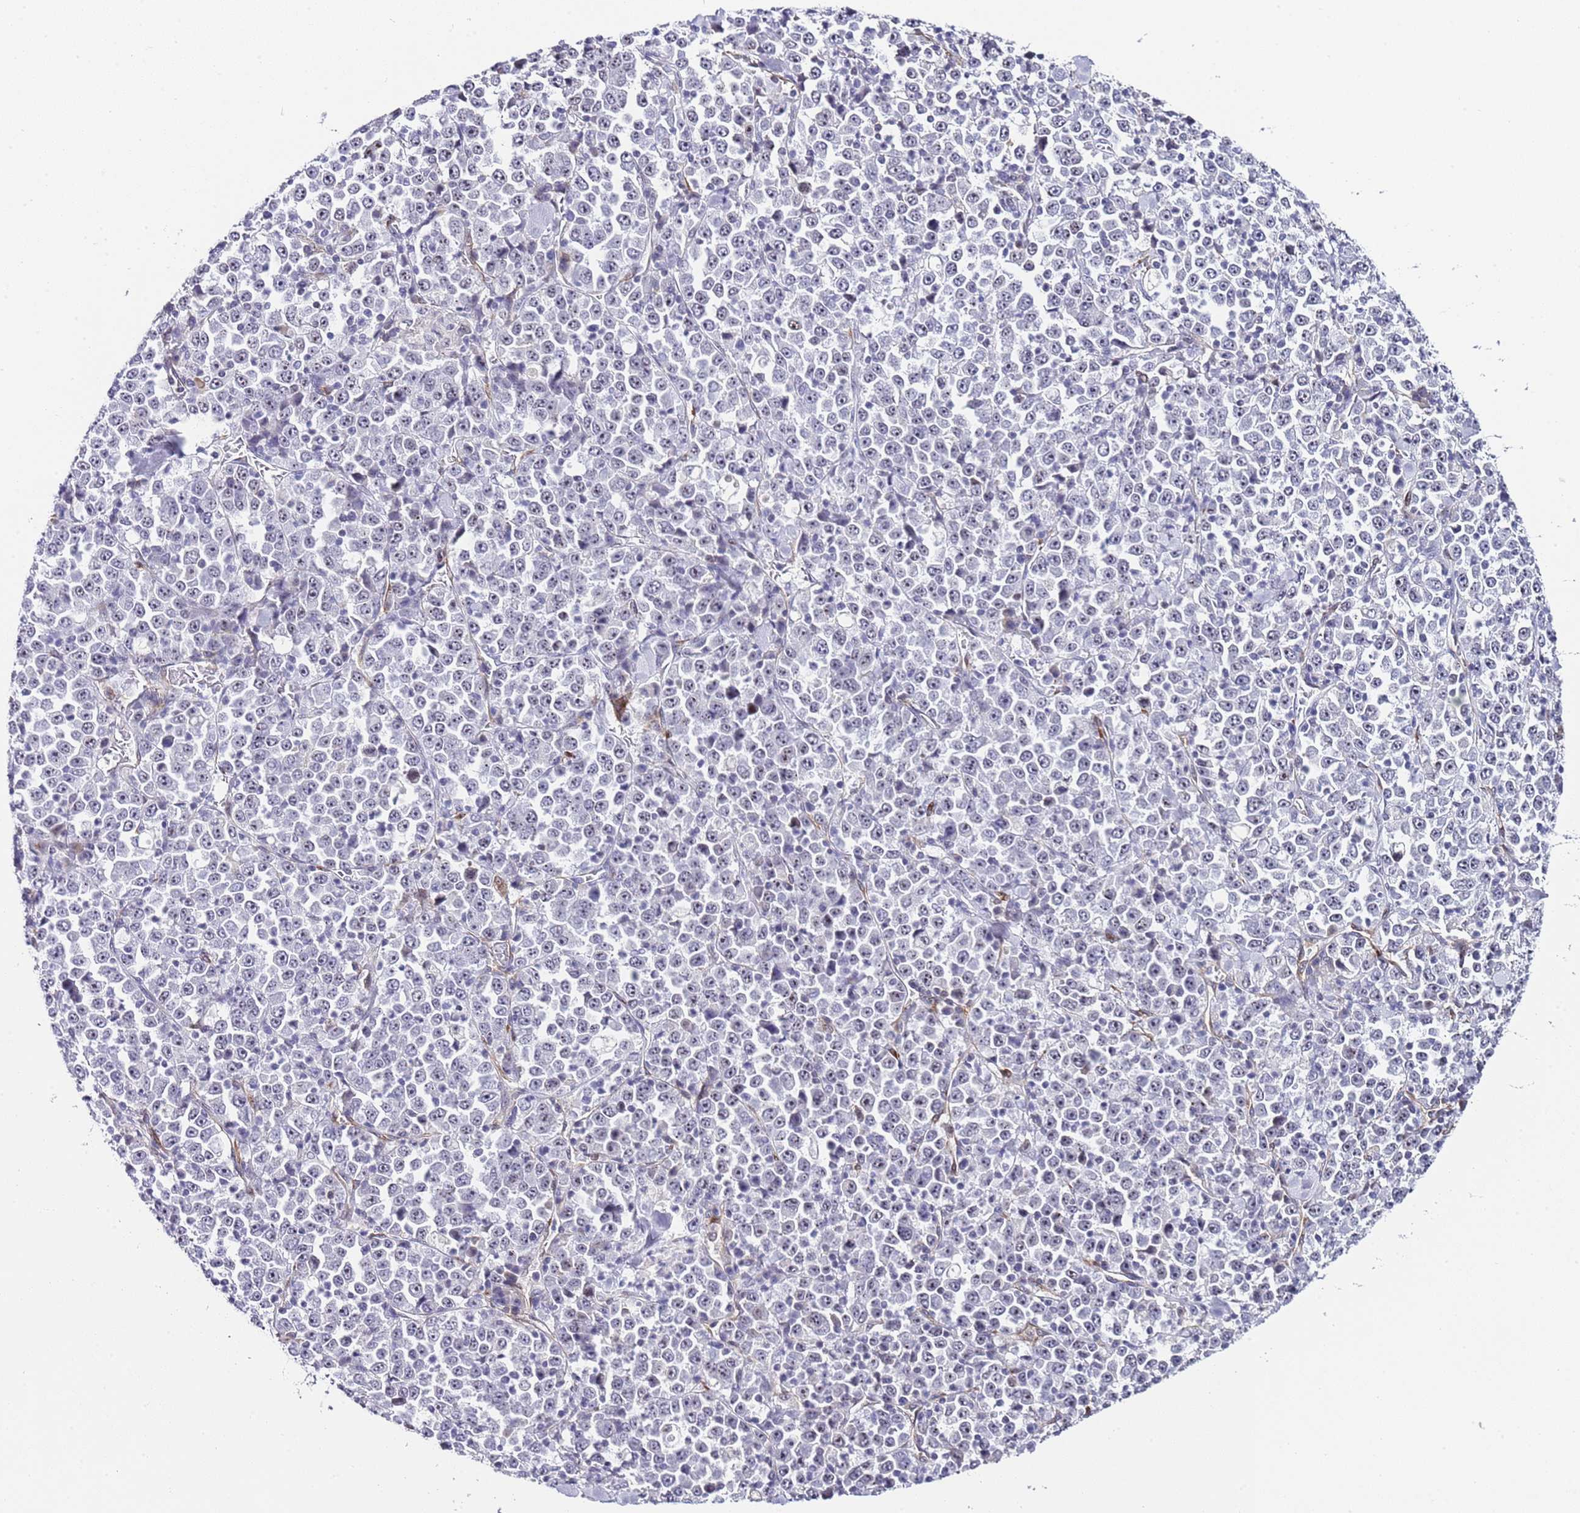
{"staining": {"intensity": "moderate", "quantity": "<25%", "location": "nuclear"}, "tissue": "stomach cancer", "cell_type": "Tumor cells", "image_type": "cancer", "snomed": [{"axis": "morphology", "description": "Normal tissue, NOS"}, {"axis": "morphology", "description": "Adenocarcinoma, NOS"}, {"axis": "topography", "description": "Stomach, upper"}, {"axis": "topography", "description": "Stomach"}], "caption": "Immunohistochemistry photomicrograph of human adenocarcinoma (stomach) stained for a protein (brown), which reveals low levels of moderate nuclear expression in approximately <25% of tumor cells.", "gene": "NOP56", "patient": {"sex": "male", "age": 59}}